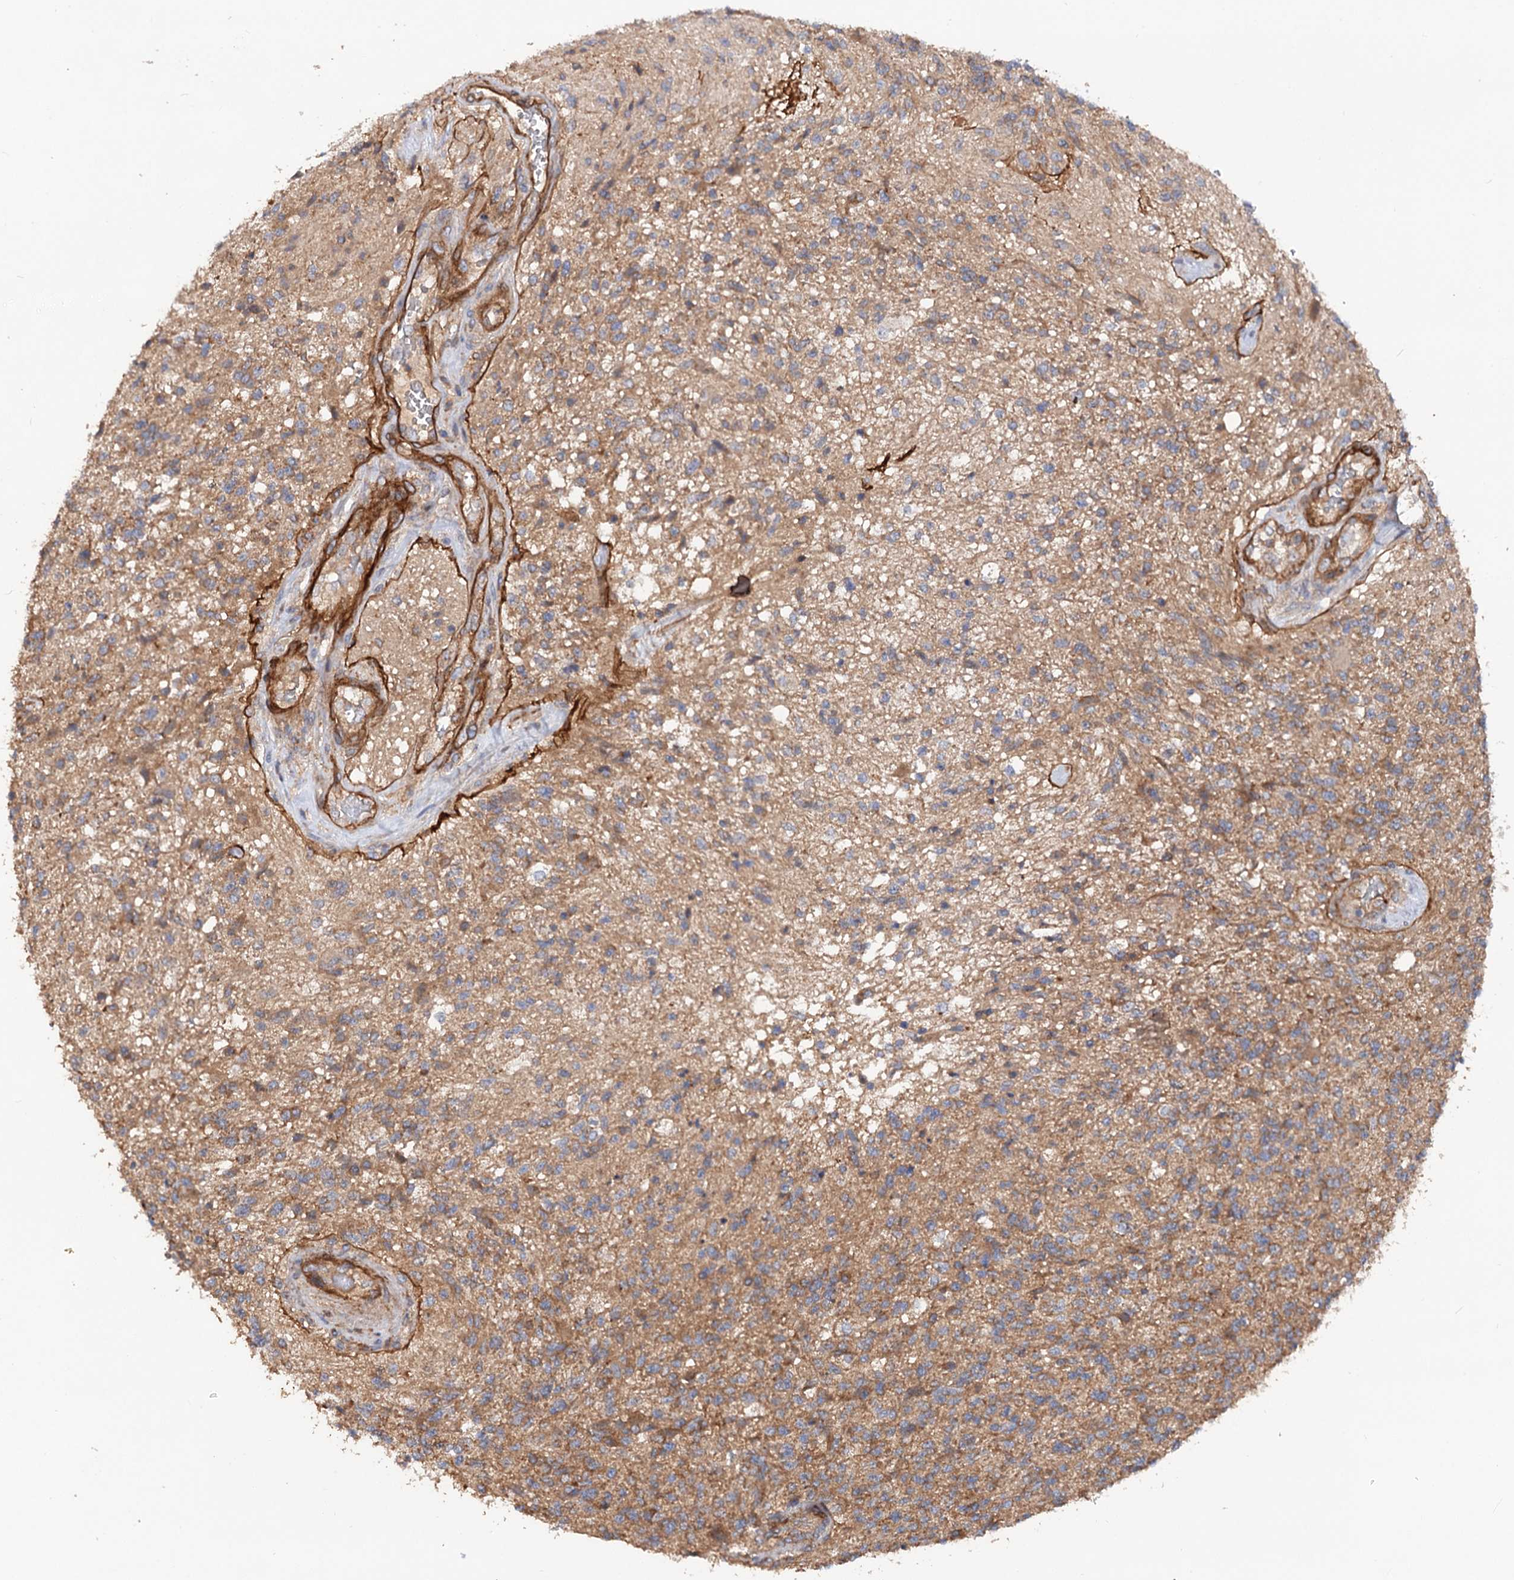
{"staining": {"intensity": "weak", "quantity": "25%-75%", "location": "cytoplasmic/membranous"}, "tissue": "glioma", "cell_type": "Tumor cells", "image_type": "cancer", "snomed": [{"axis": "morphology", "description": "Glioma, malignant, High grade"}, {"axis": "topography", "description": "Brain"}], "caption": "A brown stain highlights weak cytoplasmic/membranous positivity of a protein in human high-grade glioma (malignant) tumor cells. (Brightfield microscopy of DAB IHC at high magnification).", "gene": "CSAD", "patient": {"sex": "male", "age": 56}}